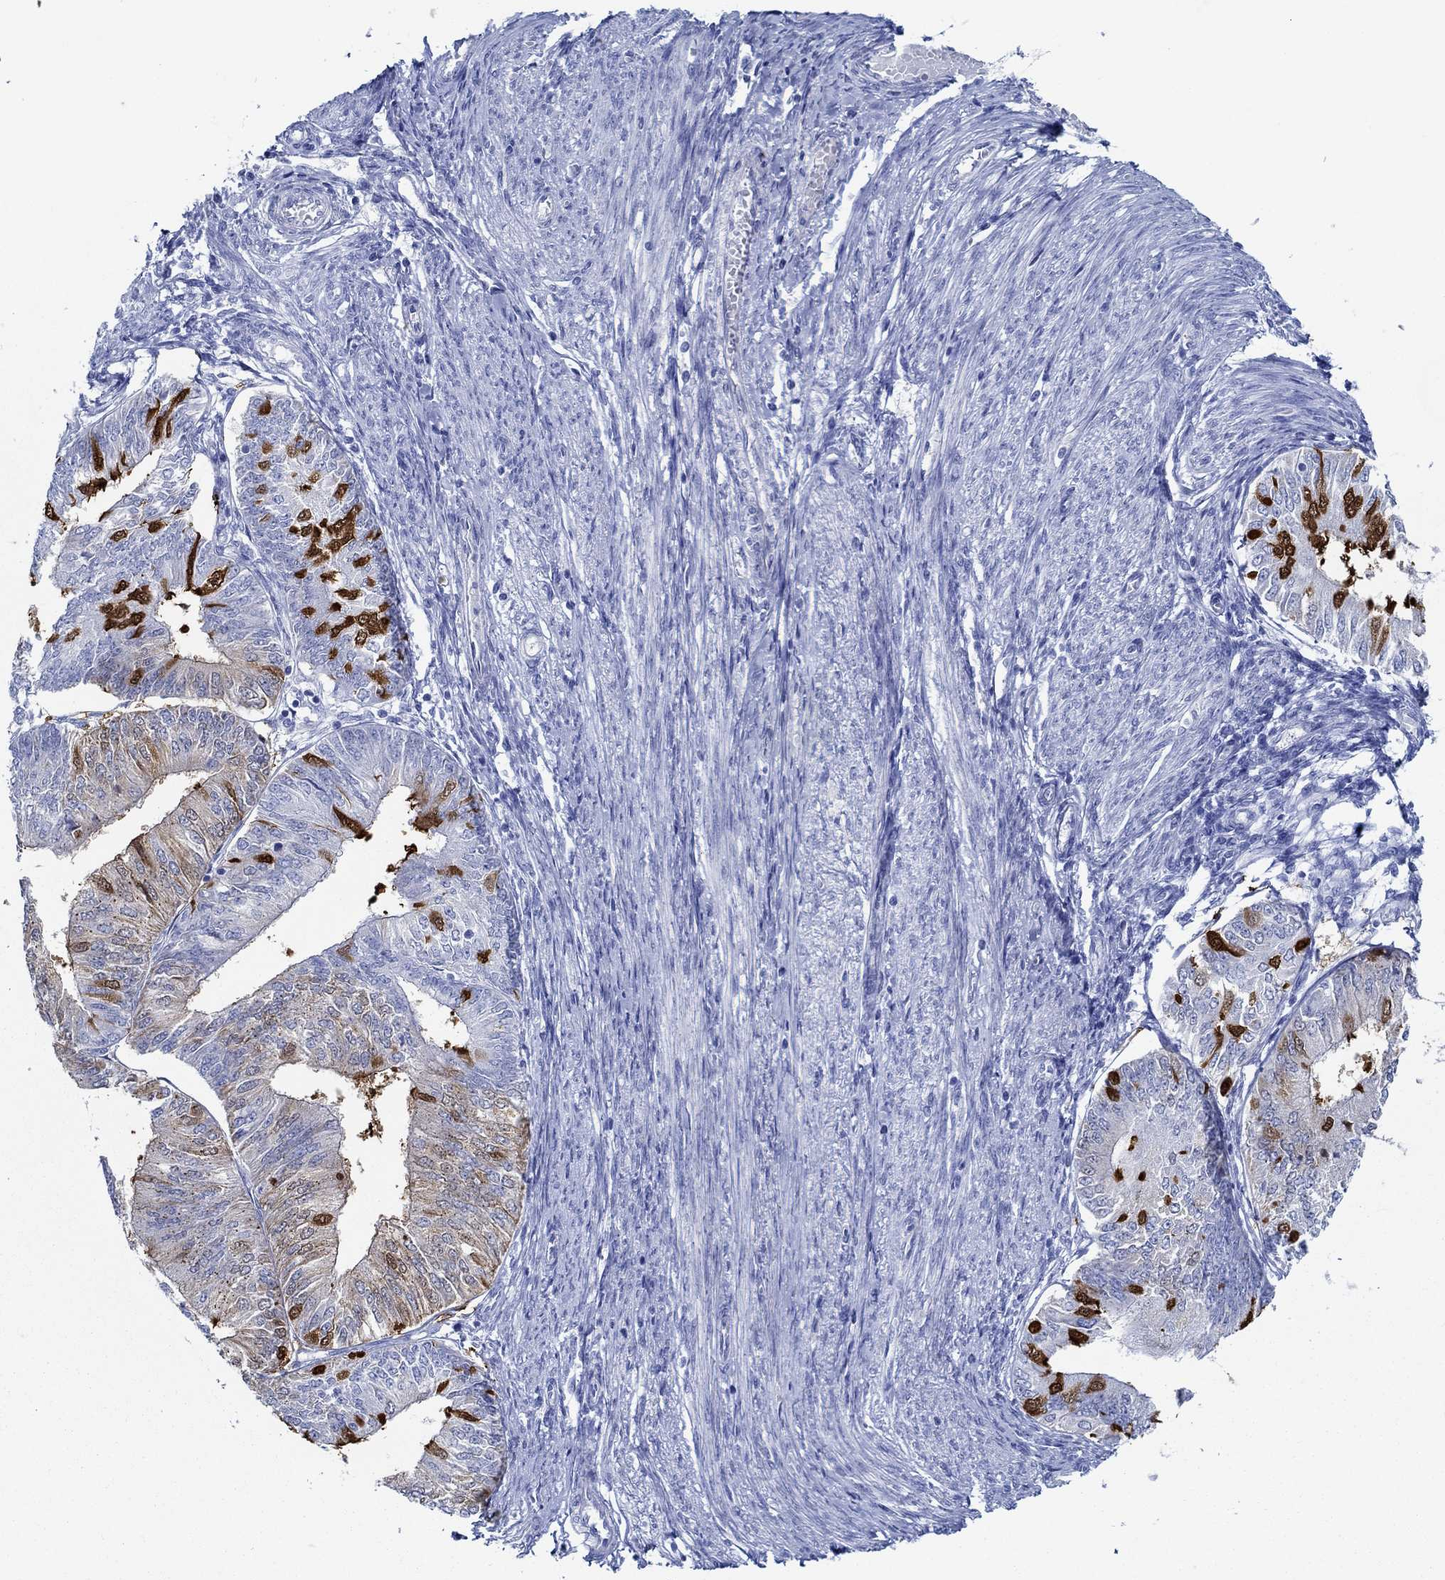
{"staining": {"intensity": "strong", "quantity": "25%-75%", "location": "cytoplasmic/membranous"}, "tissue": "endometrial cancer", "cell_type": "Tumor cells", "image_type": "cancer", "snomed": [{"axis": "morphology", "description": "Adenocarcinoma, NOS"}, {"axis": "topography", "description": "Endometrium"}], "caption": "Brown immunohistochemical staining in endometrial cancer reveals strong cytoplasmic/membranous positivity in about 25%-75% of tumor cells.", "gene": "IGFBP6", "patient": {"sex": "female", "age": 58}}